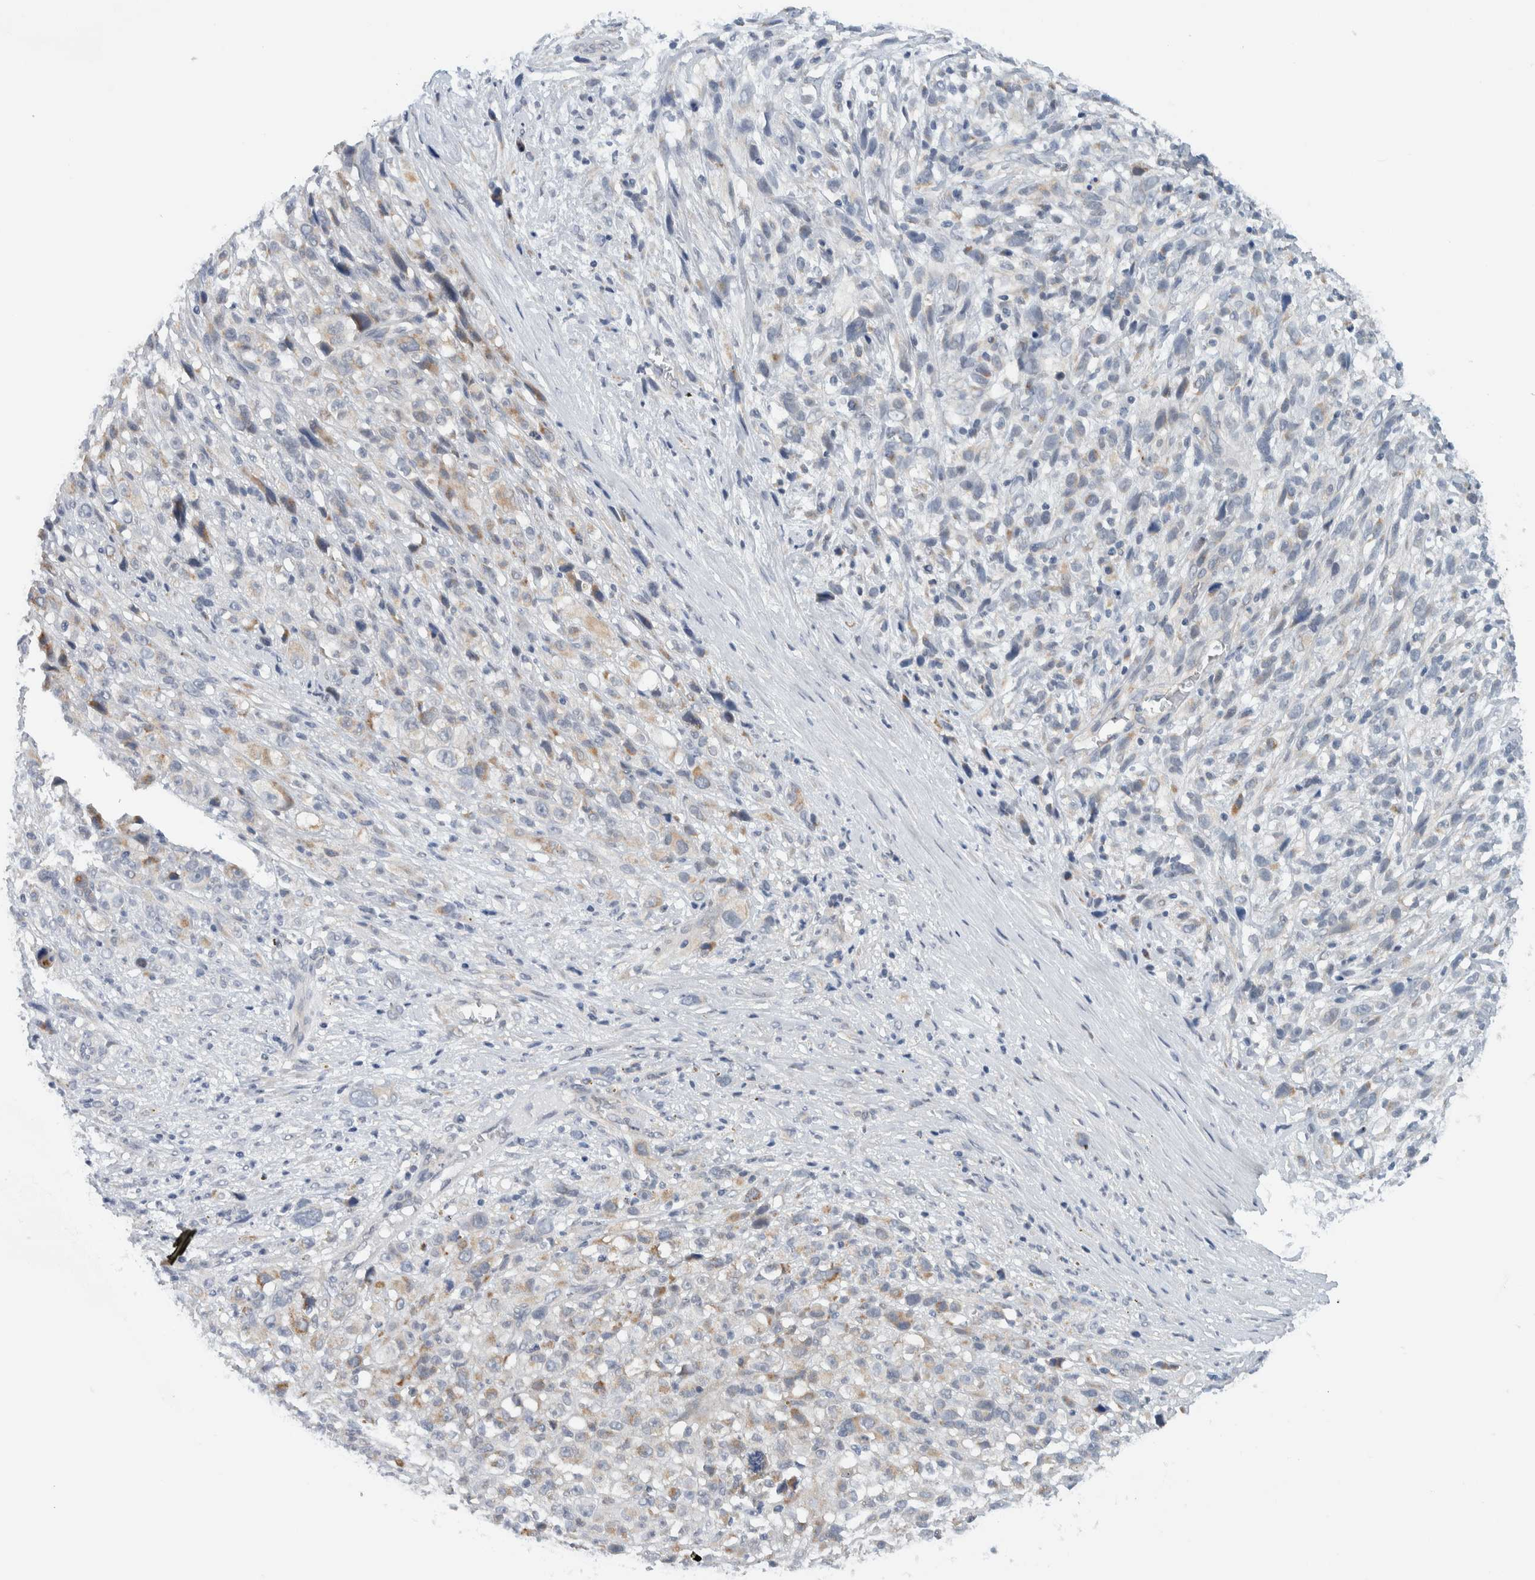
{"staining": {"intensity": "moderate", "quantity": "<25%", "location": "cytoplasmic/membranous"}, "tissue": "melanoma", "cell_type": "Tumor cells", "image_type": "cancer", "snomed": [{"axis": "morphology", "description": "Malignant melanoma, NOS"}, {"axis": "topography", "description": "Skin"}], "caption": "A brown stain shows moderate cytoplasmic/membranous expression of a protein in human malignant melanoma tumor cells.", "gene": "RERE", "patient": {"sex": "female", "age": 55}}